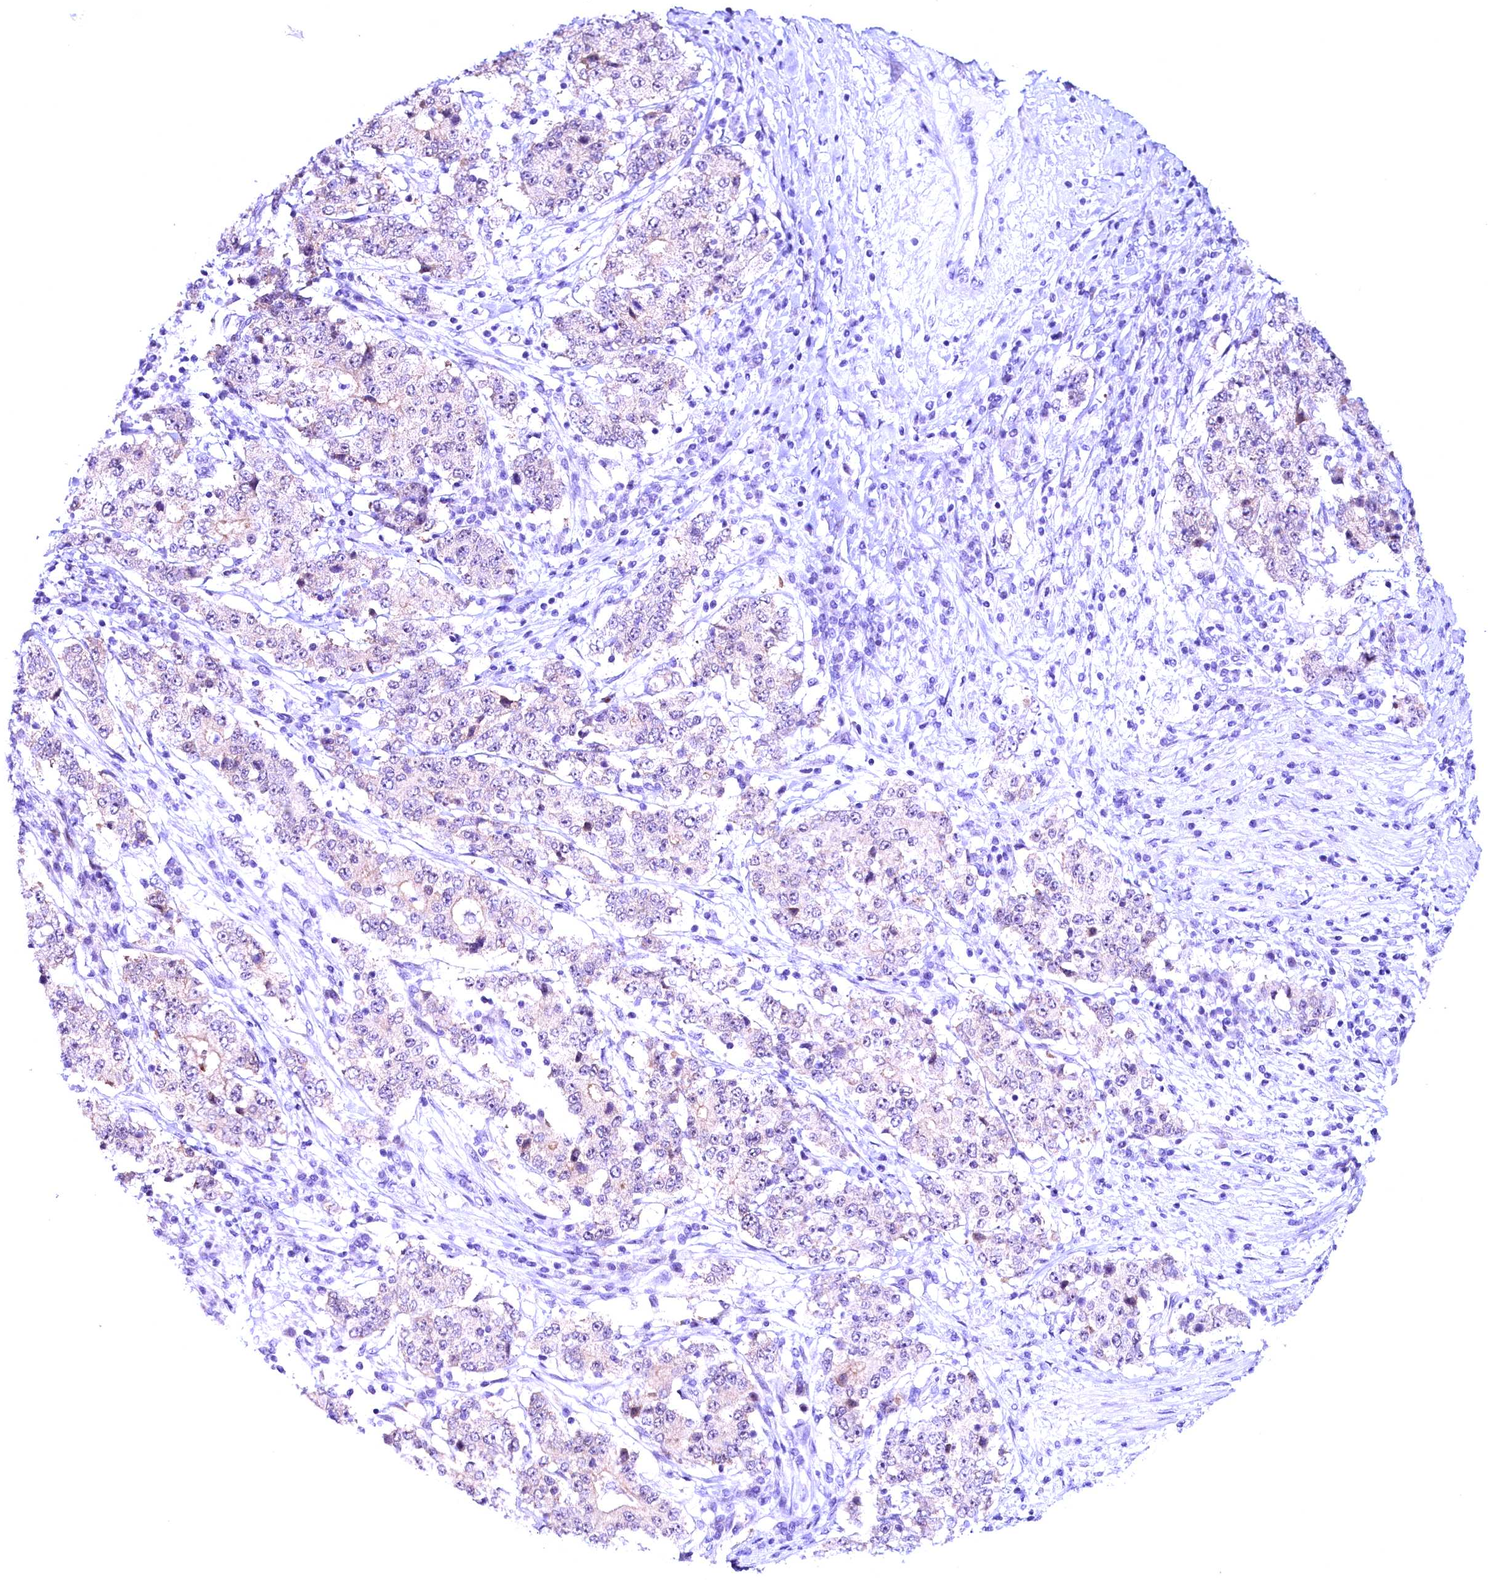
{"staining": {"intensity": "negative", "quantity": "none", "location": "none"}, "tissue": "stomach cancer", "cell_type": "Tumor cells", "image_type": "cancer", "snomed": [{"axis": "morphology", "description": "Adenocarcinoma, NOS"}, {"axis": "topography", "description": "Stomach"}], "caption": "A high-resolution micrograph shows immunohistochemistry staining of stomach cancer (adenocarcinoma), which shows no significant expression in tumor cells.", "gene": "CCDC106", "patient": {"sex": "male", "age": 59}}